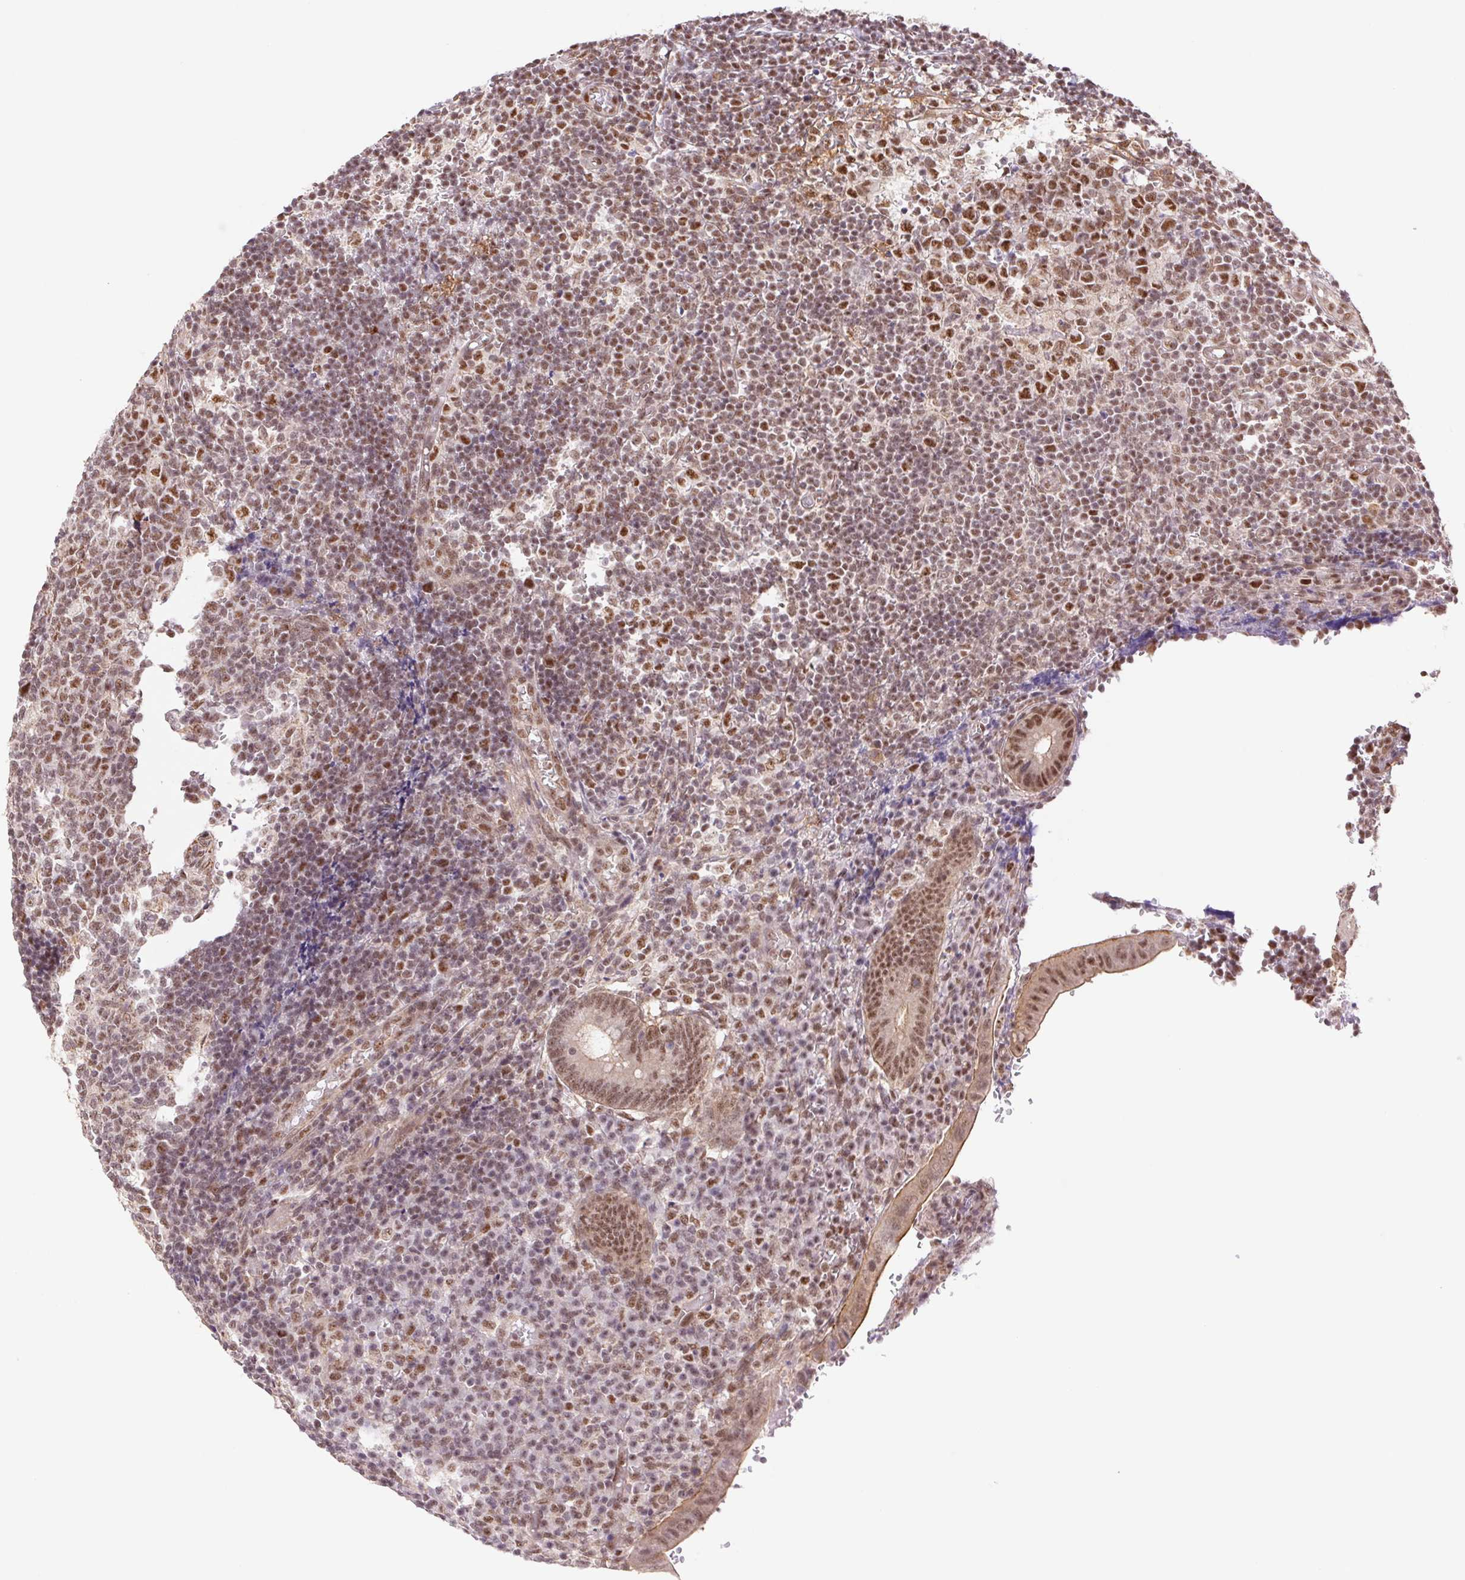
{"staining": {"intensity": "moderate", "quantity": ">75%", "location": "cytoplasmic/membranous,nuclear"}, "tissue": "appendix", "cell_type": "Glandular cells", "image_type": "normal", "snomed": [{"axis": "morphology", "description": "Normal tissue, NOS"}, {"axis": "topography", "description": "Appendix"}], "caption": "Immunohistochemical staining of normal appendix displays >75% levels of moderate cytoplasmic/membranous,nuclear protein positivity in approximately >75% of glandular cells.", "gene": "CWC25", "patient": {"sex": "male", "age": 18}}